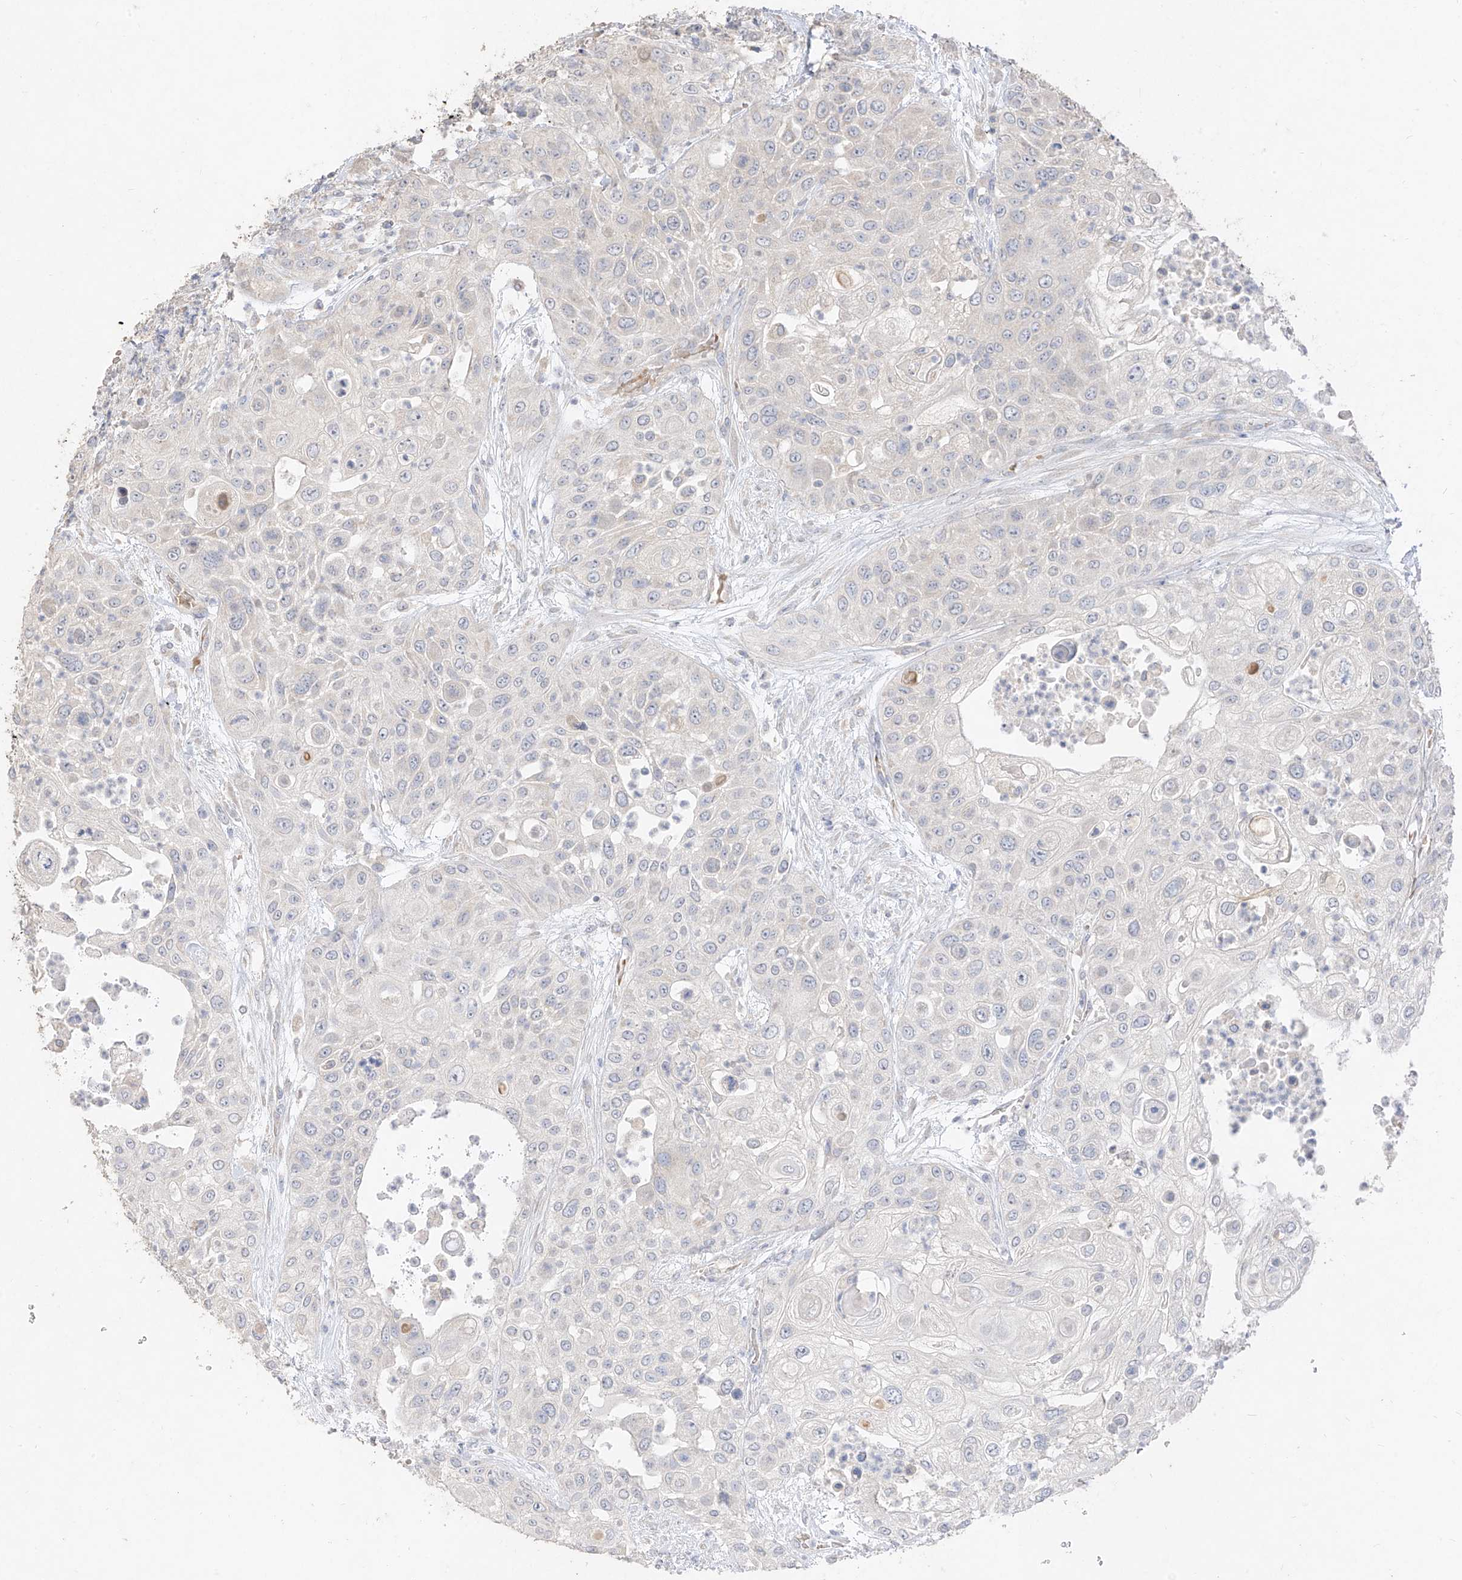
{"staining": {"intensity": "negative", "quantity": "none", "location": "none"}, "tissue": "urothelial cancer", "cell_type": "Tumor cells", "image_type": "cancer", "snomed": [{"axis": "morphology", "description": "Urothelial carcinoma, High grade"}, {"axis": "topography", "description": "Urinary bladder"}], "caption": "IHC of urothelial carcinoma (high-grade) displays no expression in tumor cells.", "gene": "ZZEF1", "patient": {"sex": "female", "age": 79}}